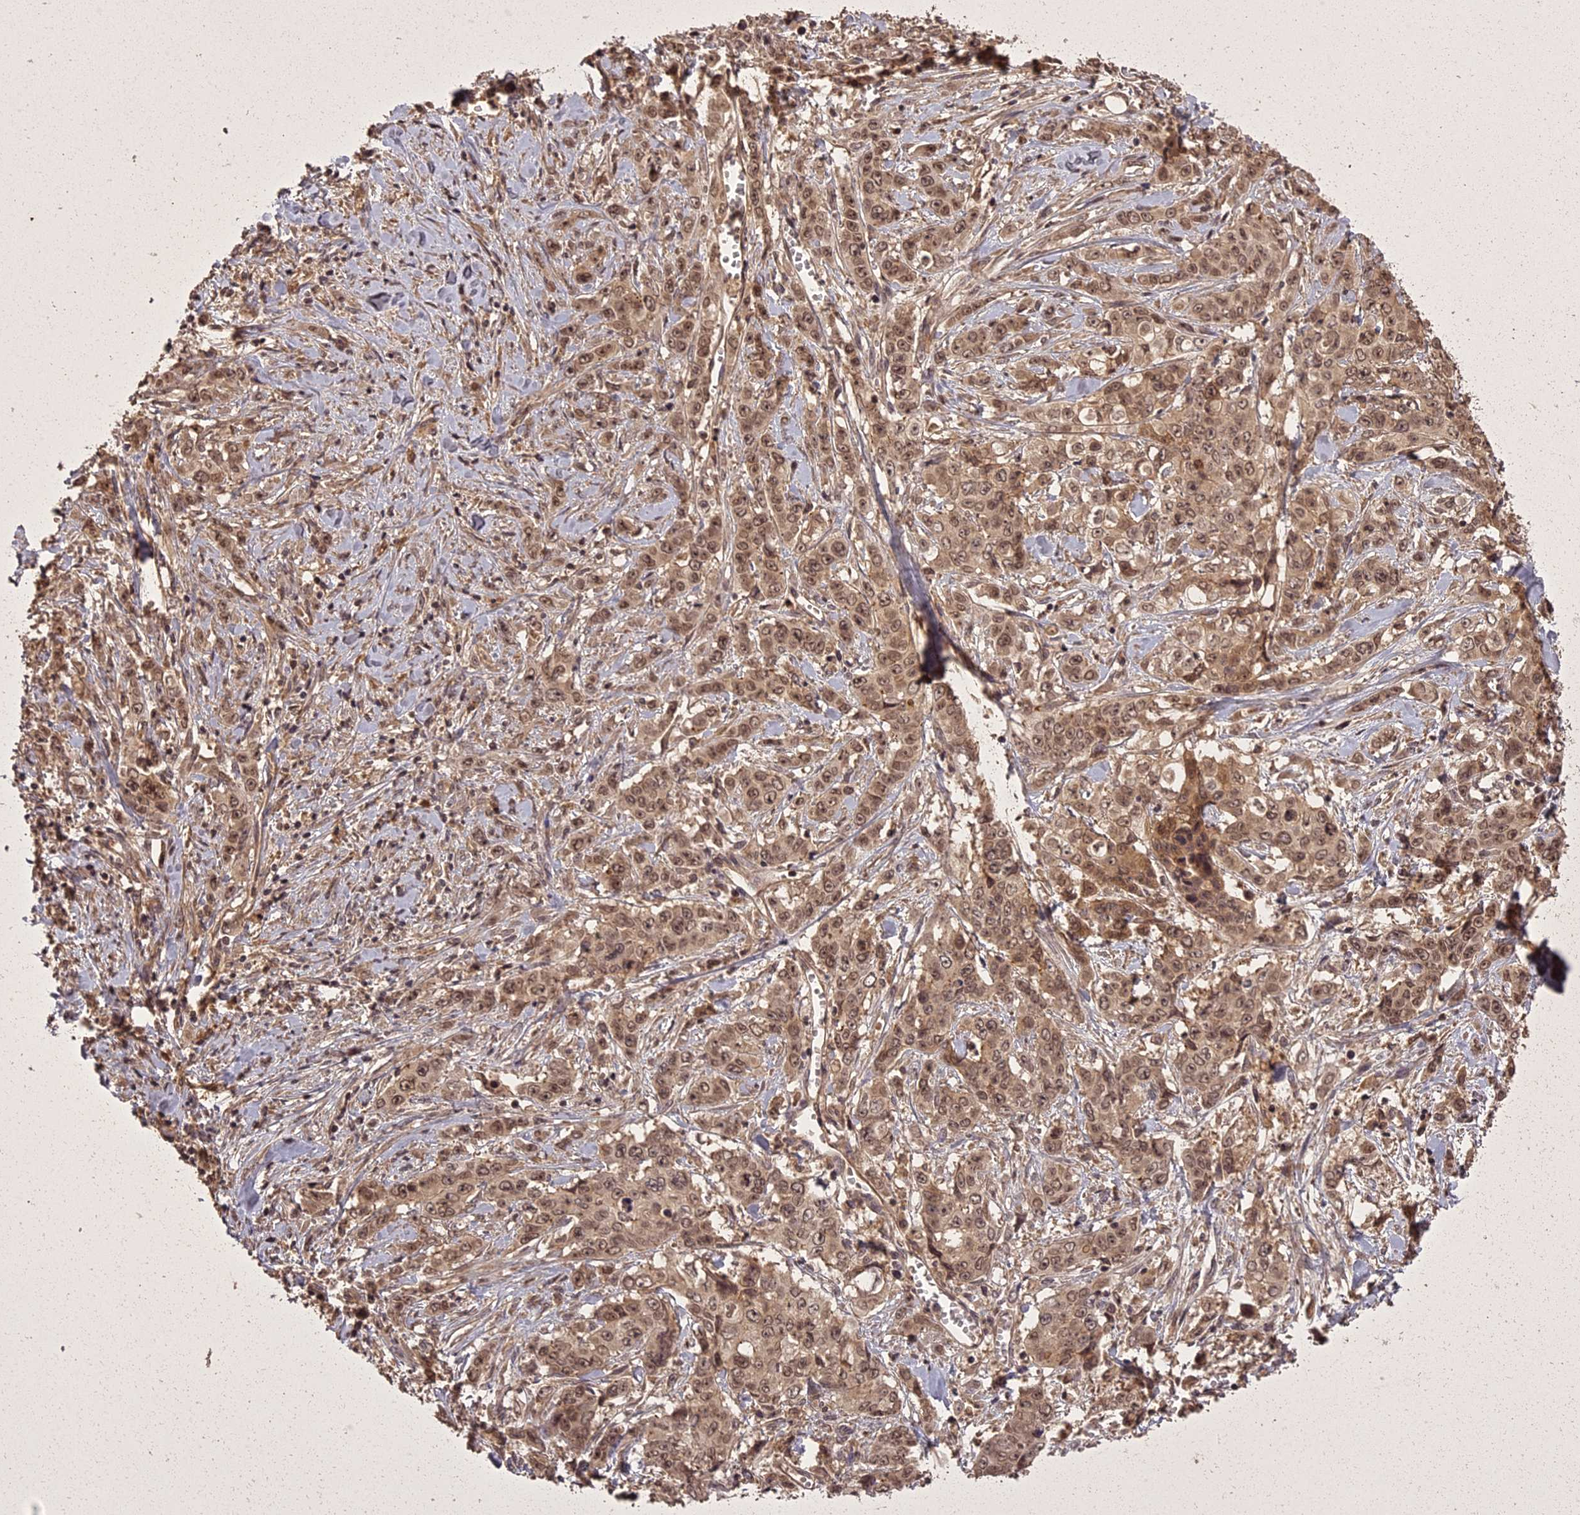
{"staining": {"intensity": "moderate", "quantity": ">75%", "location": "cytoplasmic/membranous,nuclear"}, "tissue": "stomach cancer", "cell_type": "Tumor cells", "image_type": "cancer", "snomed": [{"axis": "morphology", "description": "Adenocarcinoma, NOS"}, {"axis": "topography", "description": "Stomach, upper"}], "caption": "High-power microscopy captured an IHC micrograph of stomach adenocarcinoma, revealing moderate cytoplasmic/membranous and nuclear positivity in approximately >75% of tumor cells.", "gene": "ING5", "patient": {"sex": "male", "age": 62}}